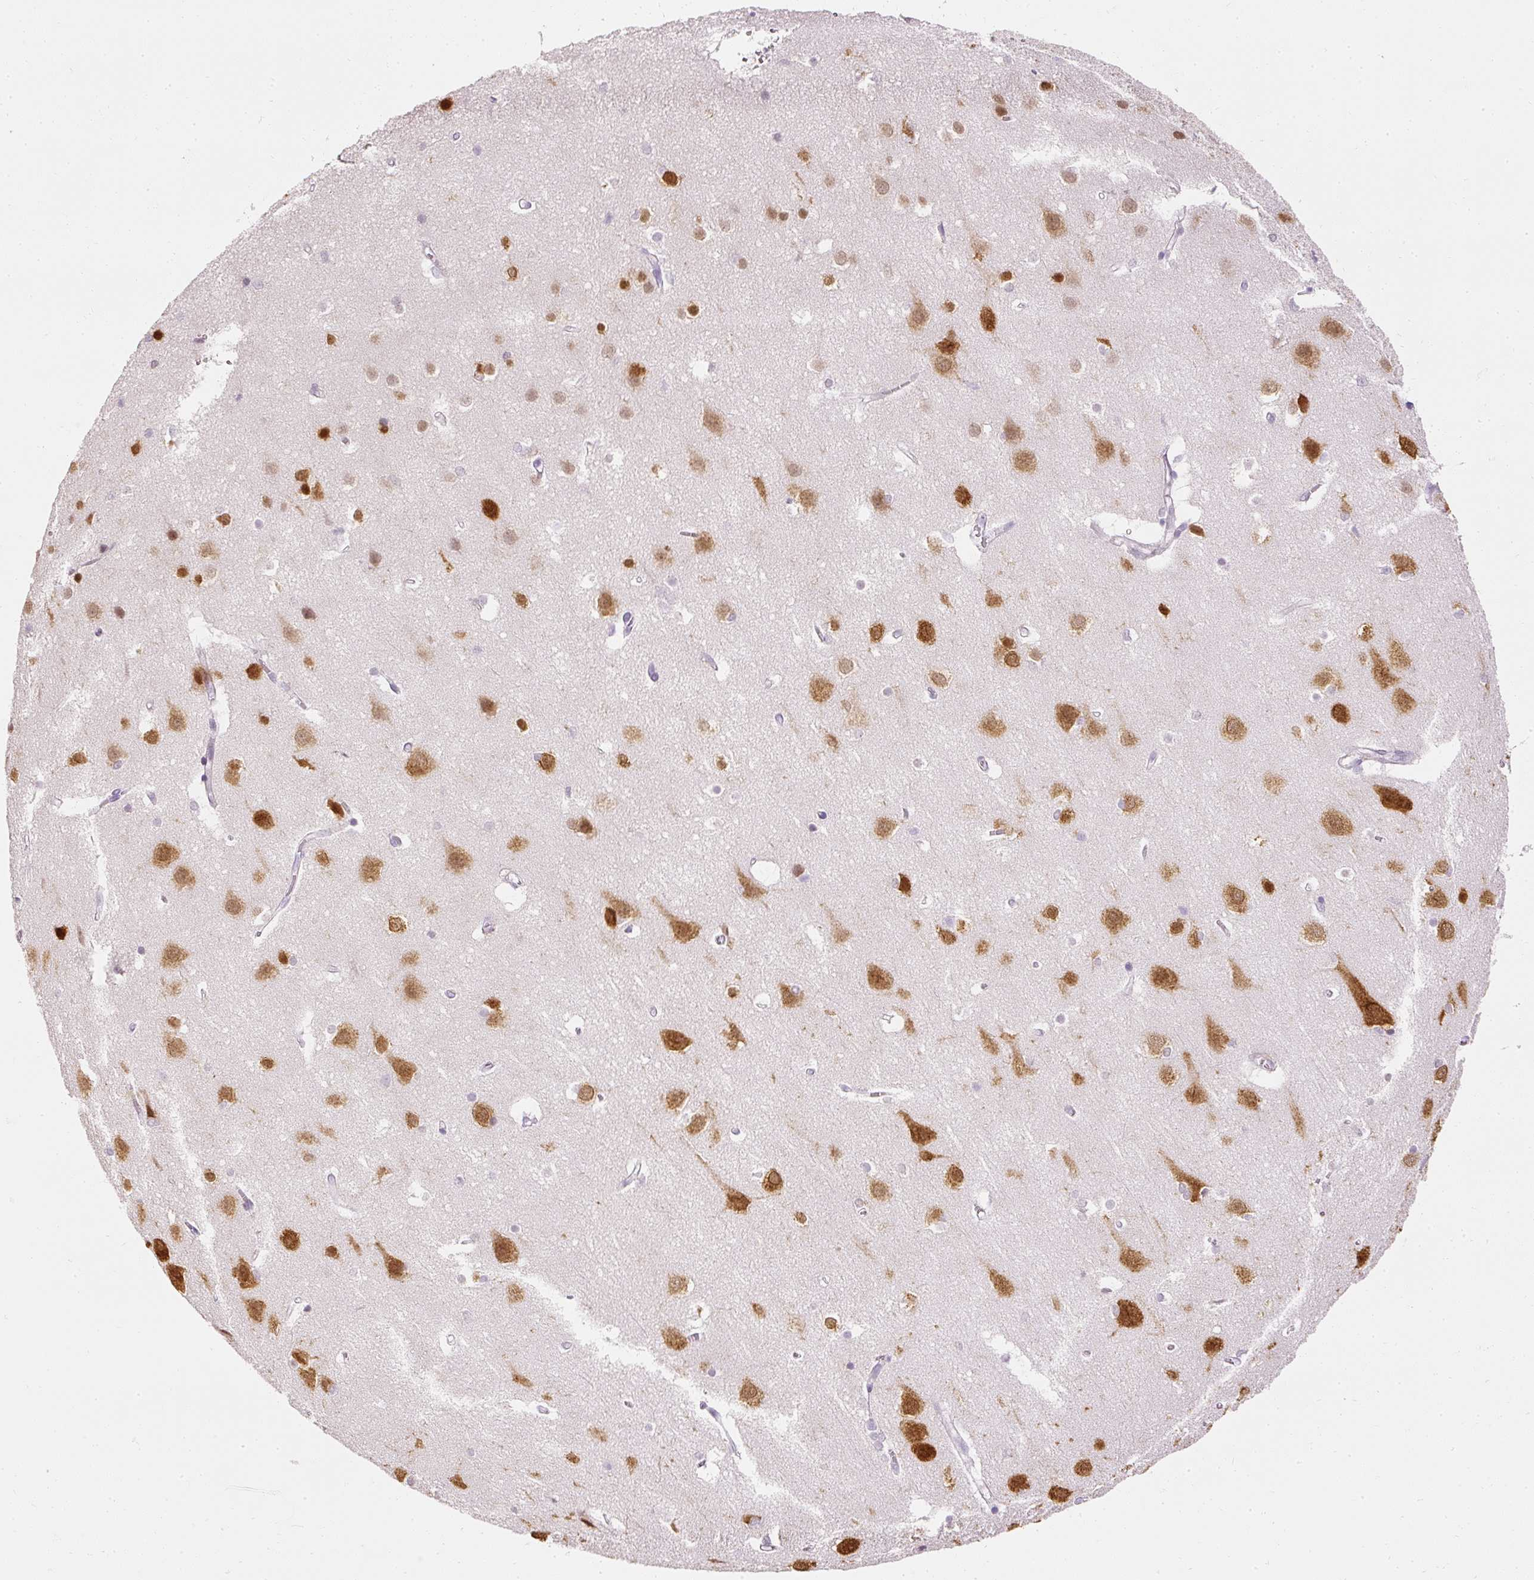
{"staining": {"intensity": "negative", "quantity": "none", "location": "none"}, "tissue": "cerebral cortex", "cell_type": "Endothelial cells", "image_type": "normal", "snomed": [{"axis": "morphology", "description": "Normal tissue, NOS"}, {"axis": "topography", "description": "Cerebral cortex"}], "caption": "Immunohistochemical staining of benign human cerebral cortex exhibits no significant positivity in endothelial cells. The staining is performed using DAB brown chromogen with nuclei counter-stained in using hematoxylin.", "gene": "ELAVL3", "patient": {"sex": "male", "age": 37}}